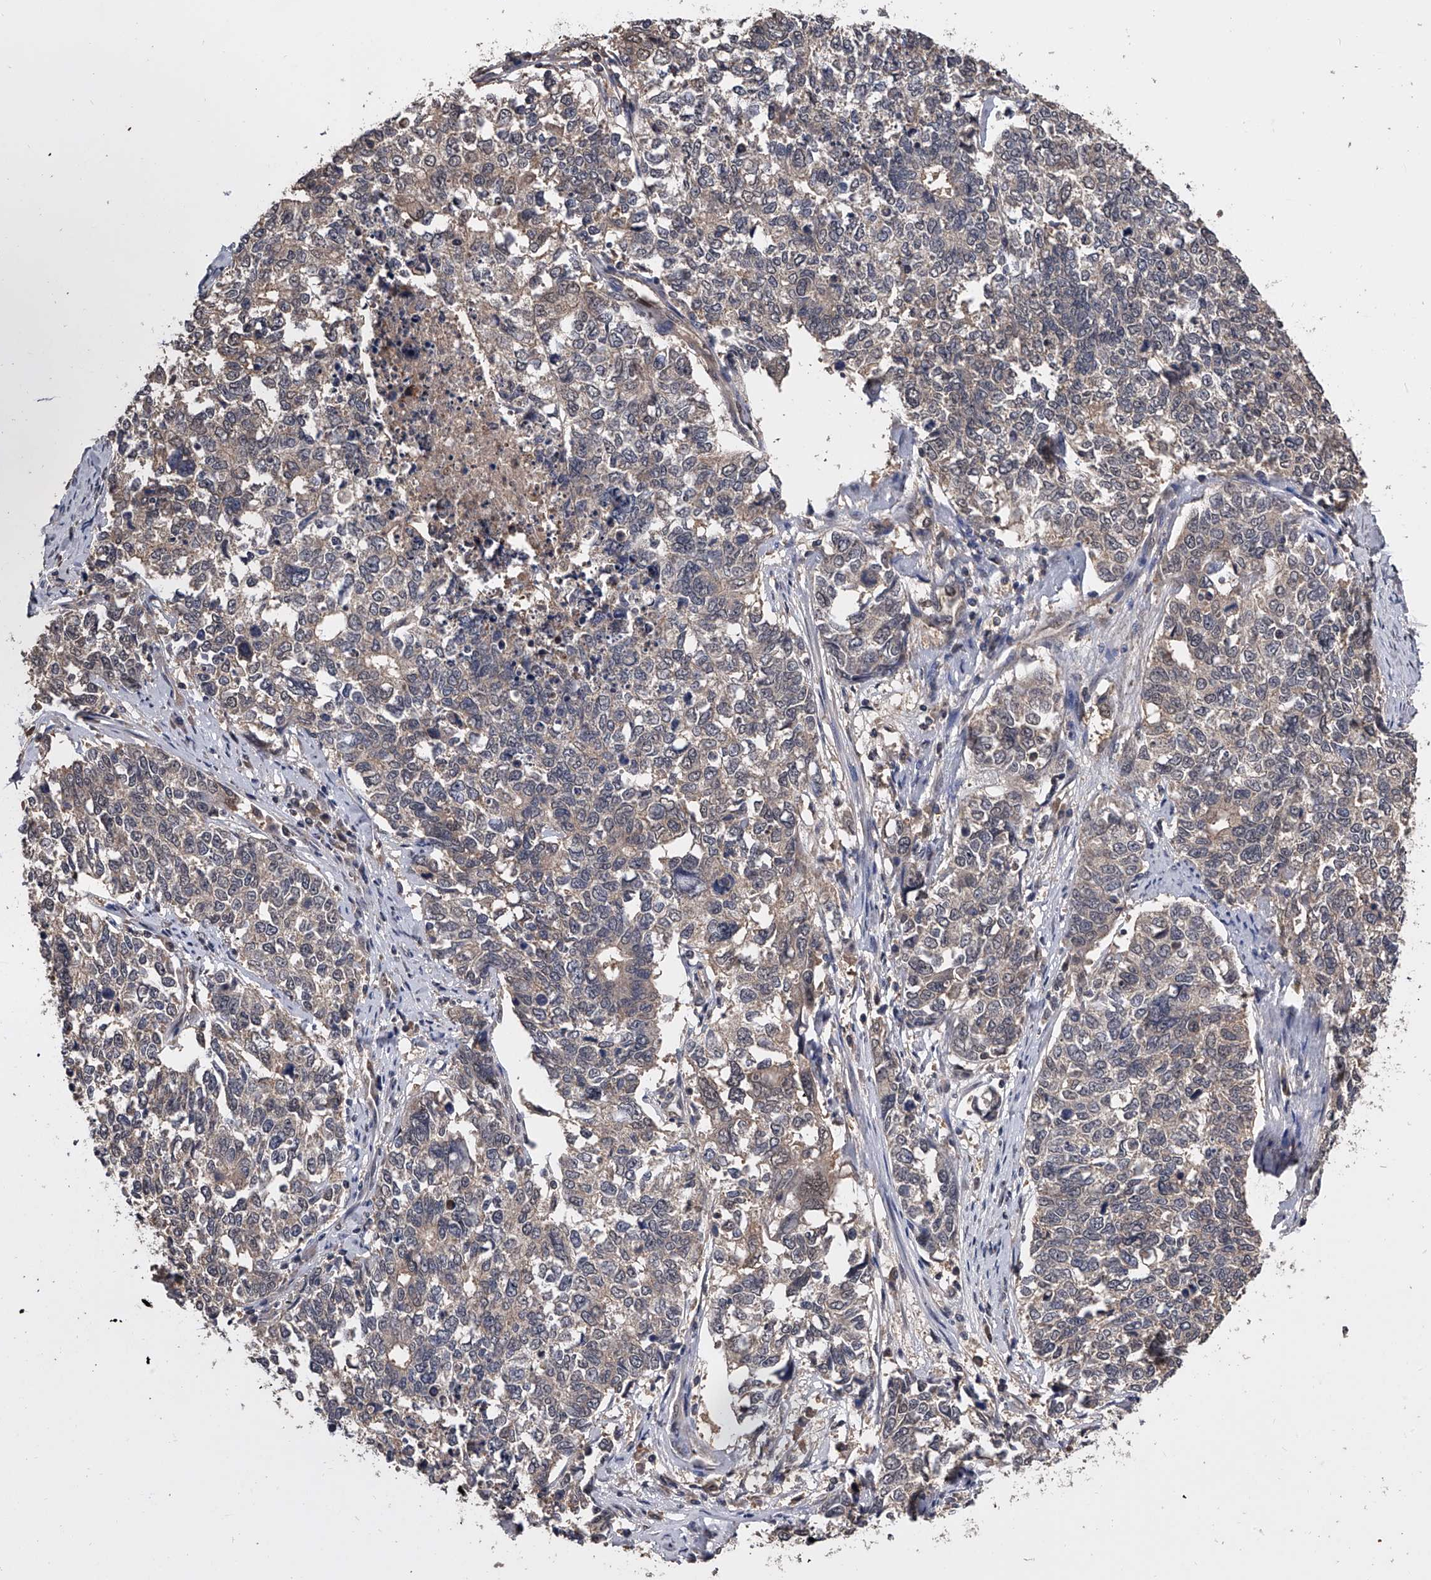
{"staining": {"intensity": "weak", "quantity": "<25%", "location": "cytoplasmic/membranous"}, "tissue": "cervical cancer", "cell_type": "Tumor cells", "image_type": "cancer", "snomed": [{"axis": "morphology", "description": "Squamous cell carcinoma, NOS"}, {"axis": "topography", "description": "Cervix"}], "caption": "High magnification brightfield microscopy of squamous cell carcinoma (cervical) stained with DAB (brown) and counterstained with hematoxylin (blue): tumor cells show no significant expression.", "gene": "EFCAB7", "patient": {"sex": "female", "age": 63}}